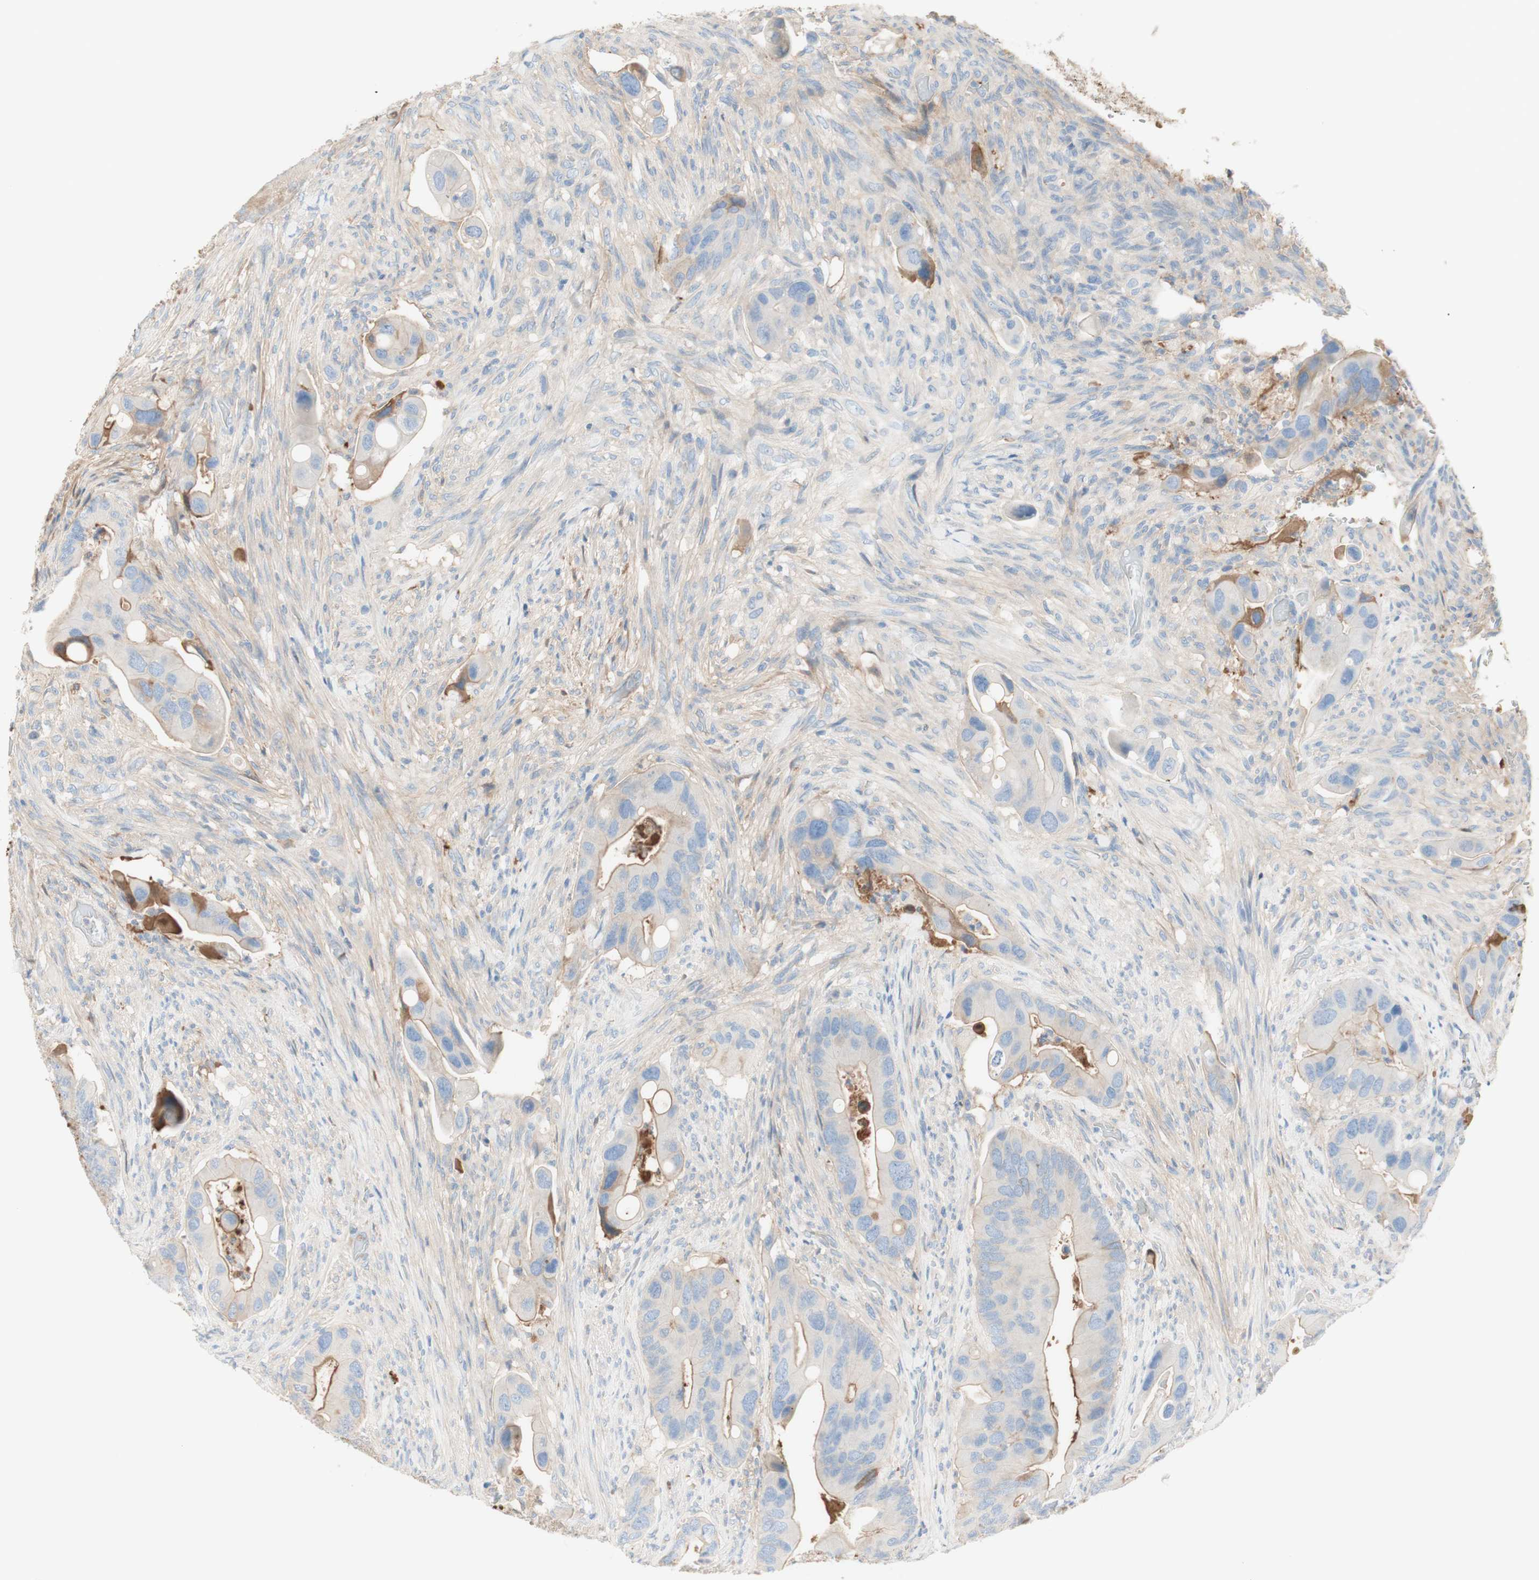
{"staining": {"intensity": "moderate", "quantity": "<25%", "location": "cytoplasmic/membranous"}, "tissue": "colorectal cancer", "cell_type": "Tumor cells", "image_type": "cancer", "snomed": [{"axis": "morphology", "description": "Adenocarcinoma, NOS"}, {"axis": "topography", "description": "Rectum"}], "caption": "Immunohistochemistry (IHC) image of human colorectal adenocarcinoma stained for a protein (brown), which demonstrates low levels of moderate cytoplasmic/membranous staining in about <25% of tumor cells.", "gene": "KNG1", "patient": {"sex": "female", "age": 57}}